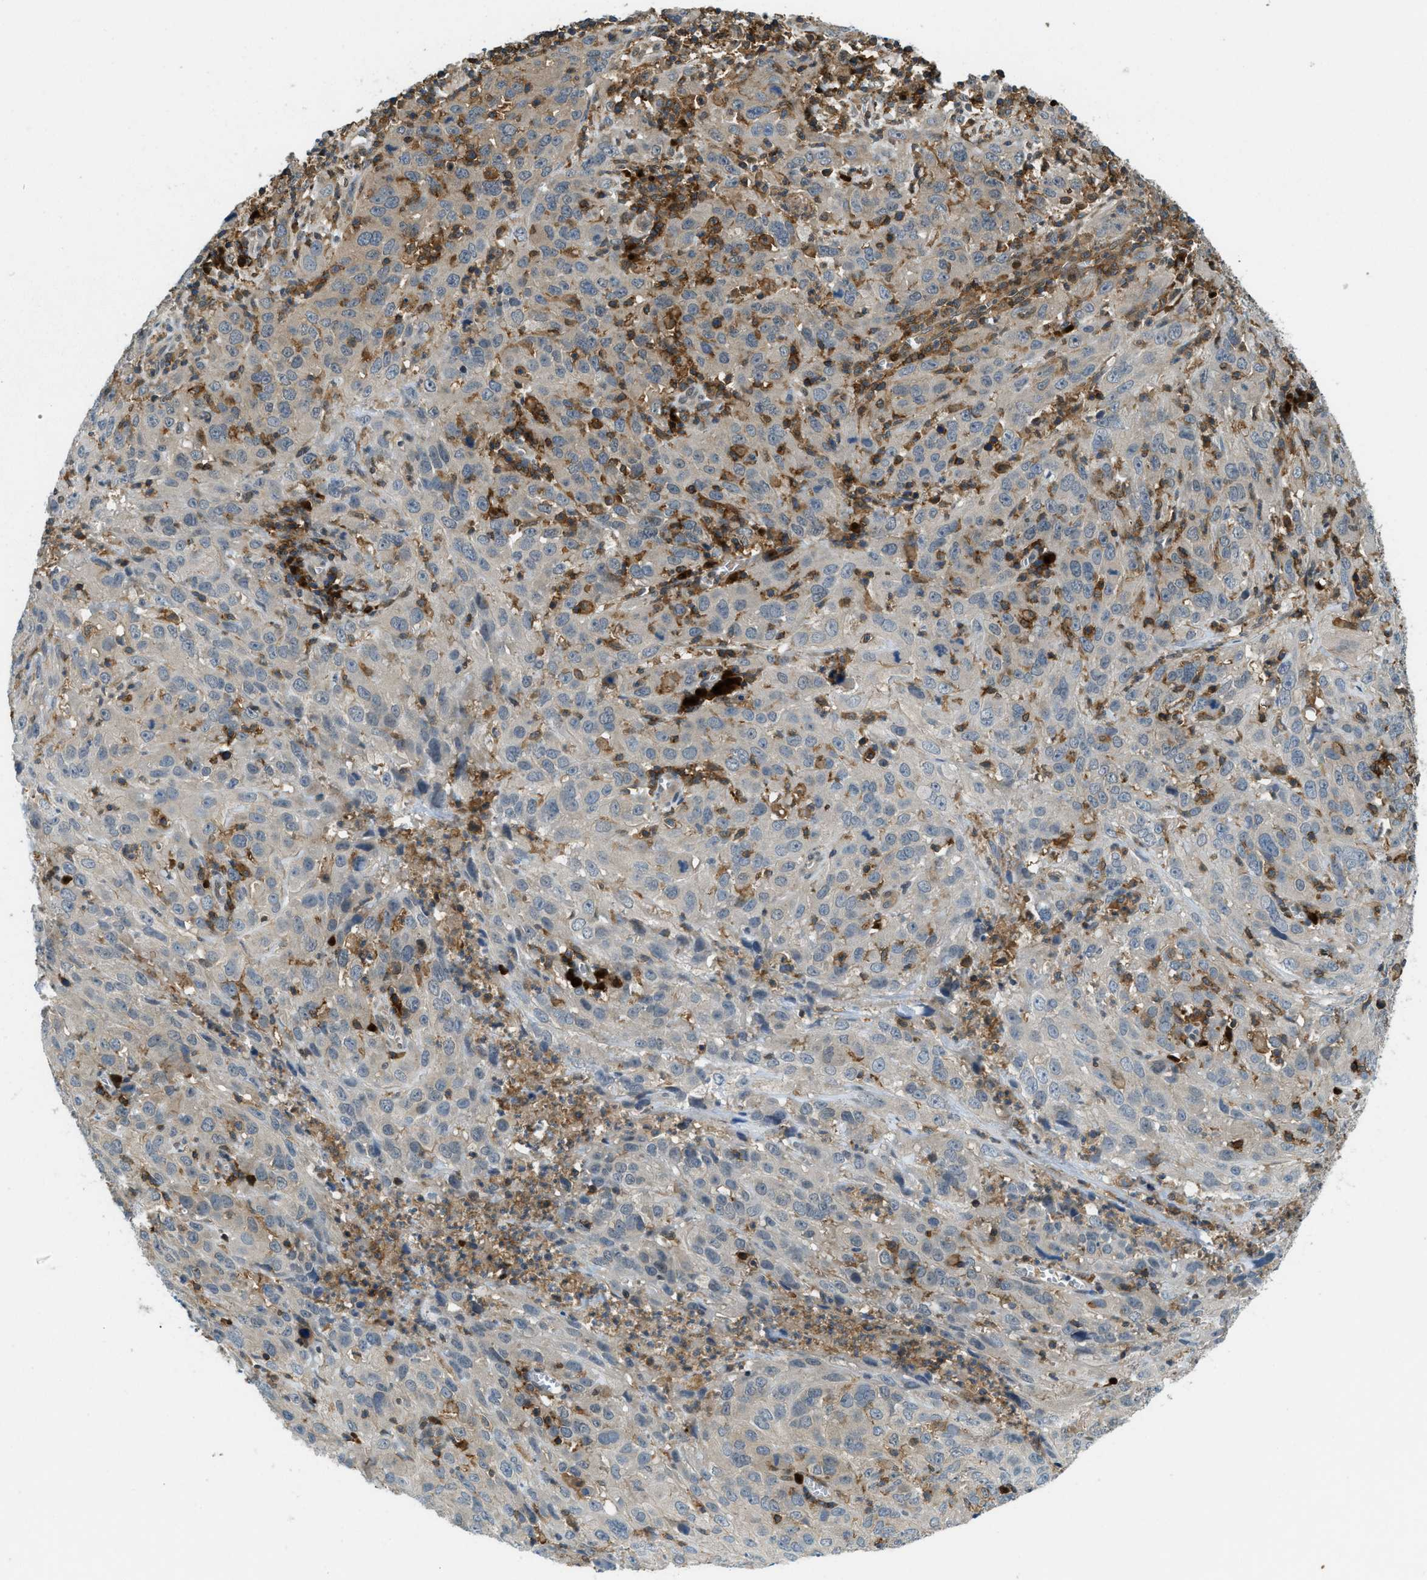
{"staining": {"intensity": "weak", "quantity": "<25%", "location": "cytoplasmic/membranous"}, "tissue": "cervical cancer", "cell_type": "Tumor cells", "image_type": "cancer", "snomed": [{"axis": "morphology", "description": "Squamous cell carcinoma, NOS"}, {"axis": "topography", "description": "Cervix"}], "caption": "This is an IHC micrograph of human cervical cancer (squamous cell carcinoma). There is no staining in tumor cells.", "gene": "GMPPB", "patient": {"sex": "female", "age": 32}}